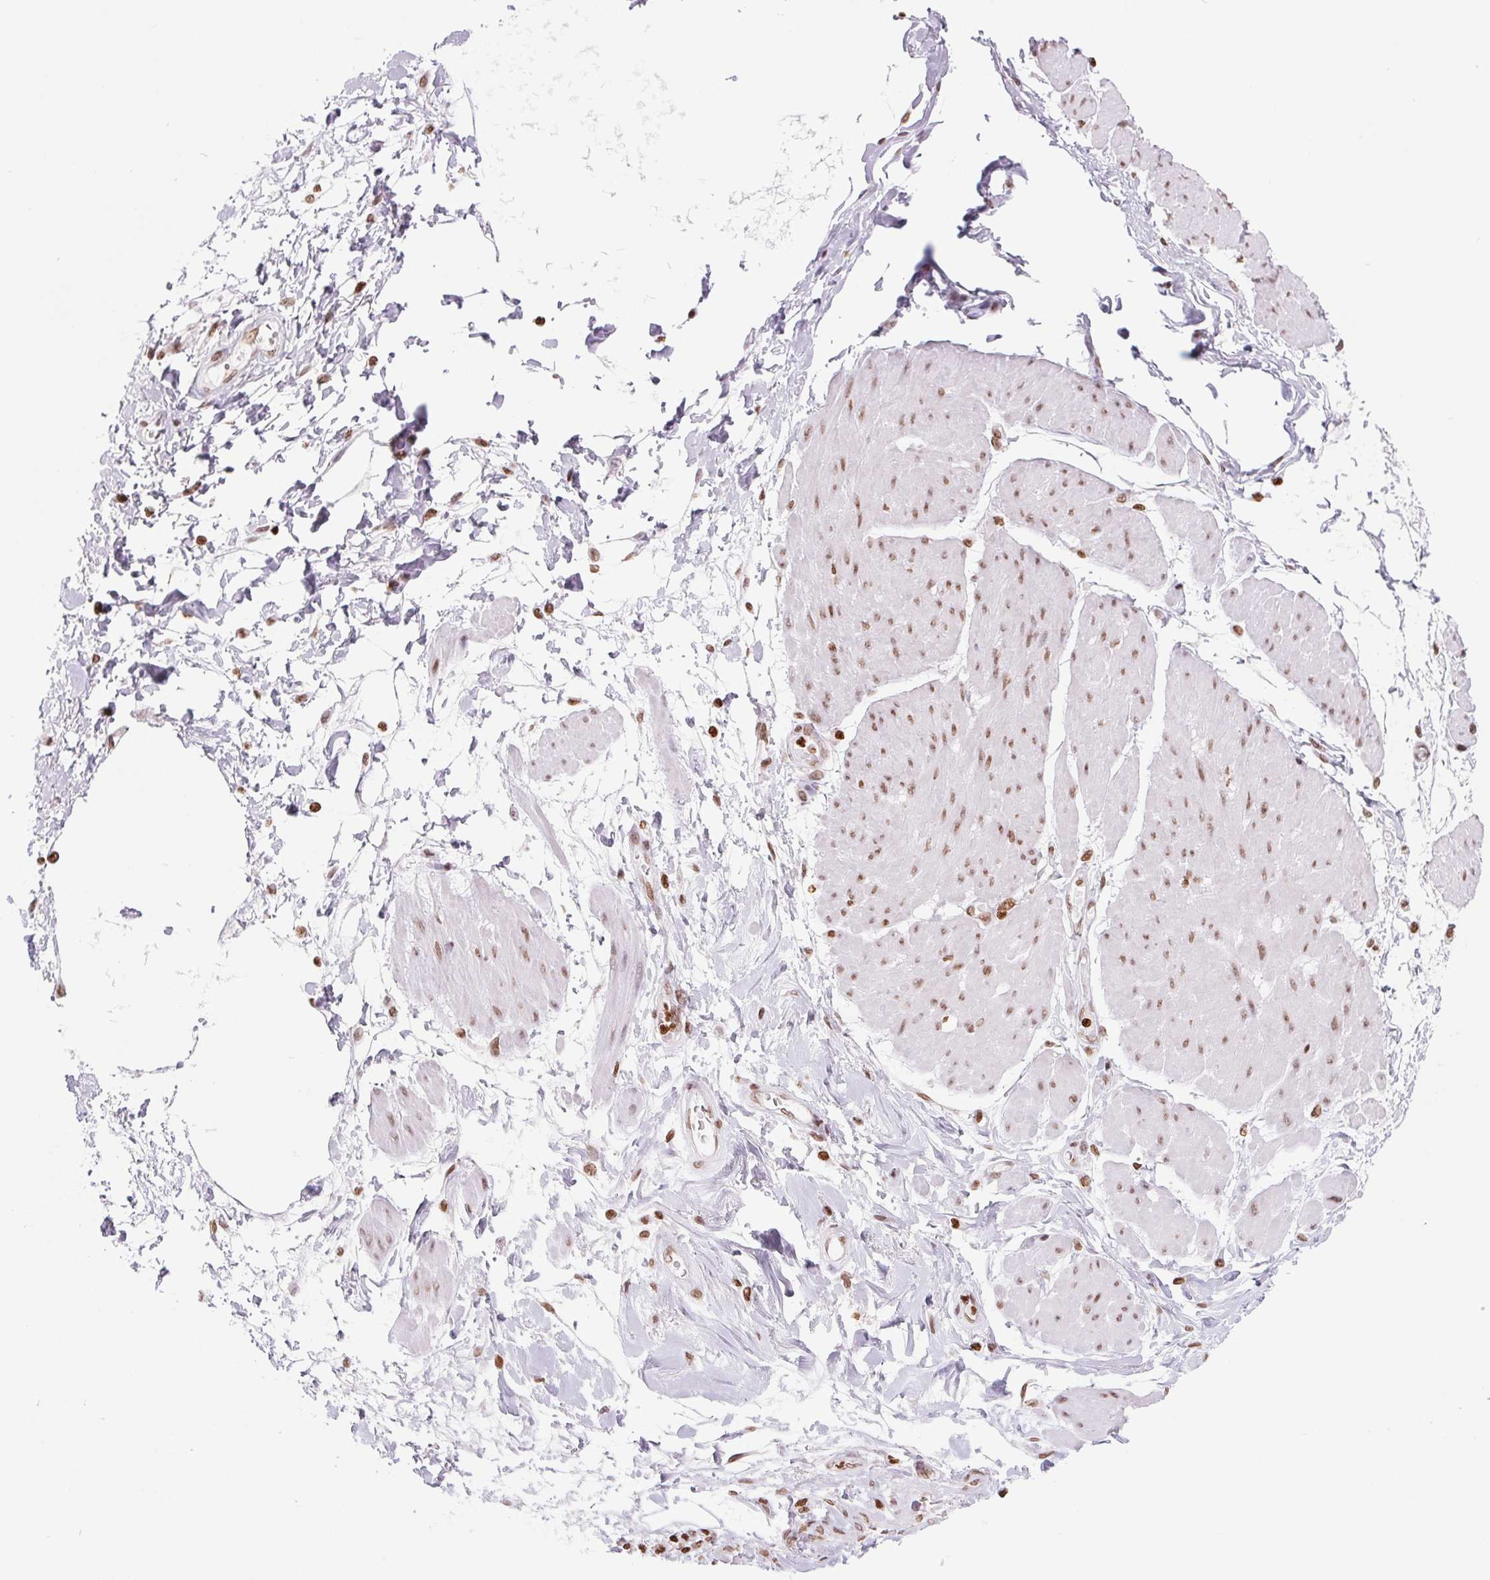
{"staining": {"intensity": "negative", "quantity": "none", "location": "none"}, "tissue": "adipose tissue", "cell_type": "Adipocytes", "image_type": "normal", "snomed": [{"axis": "morphology", "description": "Normal tissue, NOS"}, {"axis": "topography", "description": "Urinary bladder"}, {"axis": "topography", "description": "Peripheral nerve tissue"}], "caption": "Immunohistochemical staining of normal human adipose tissue displays no significant positivity in adipocytes.", "gene": "SMIM12", "patient": {"sex": "female", "age": 60}}